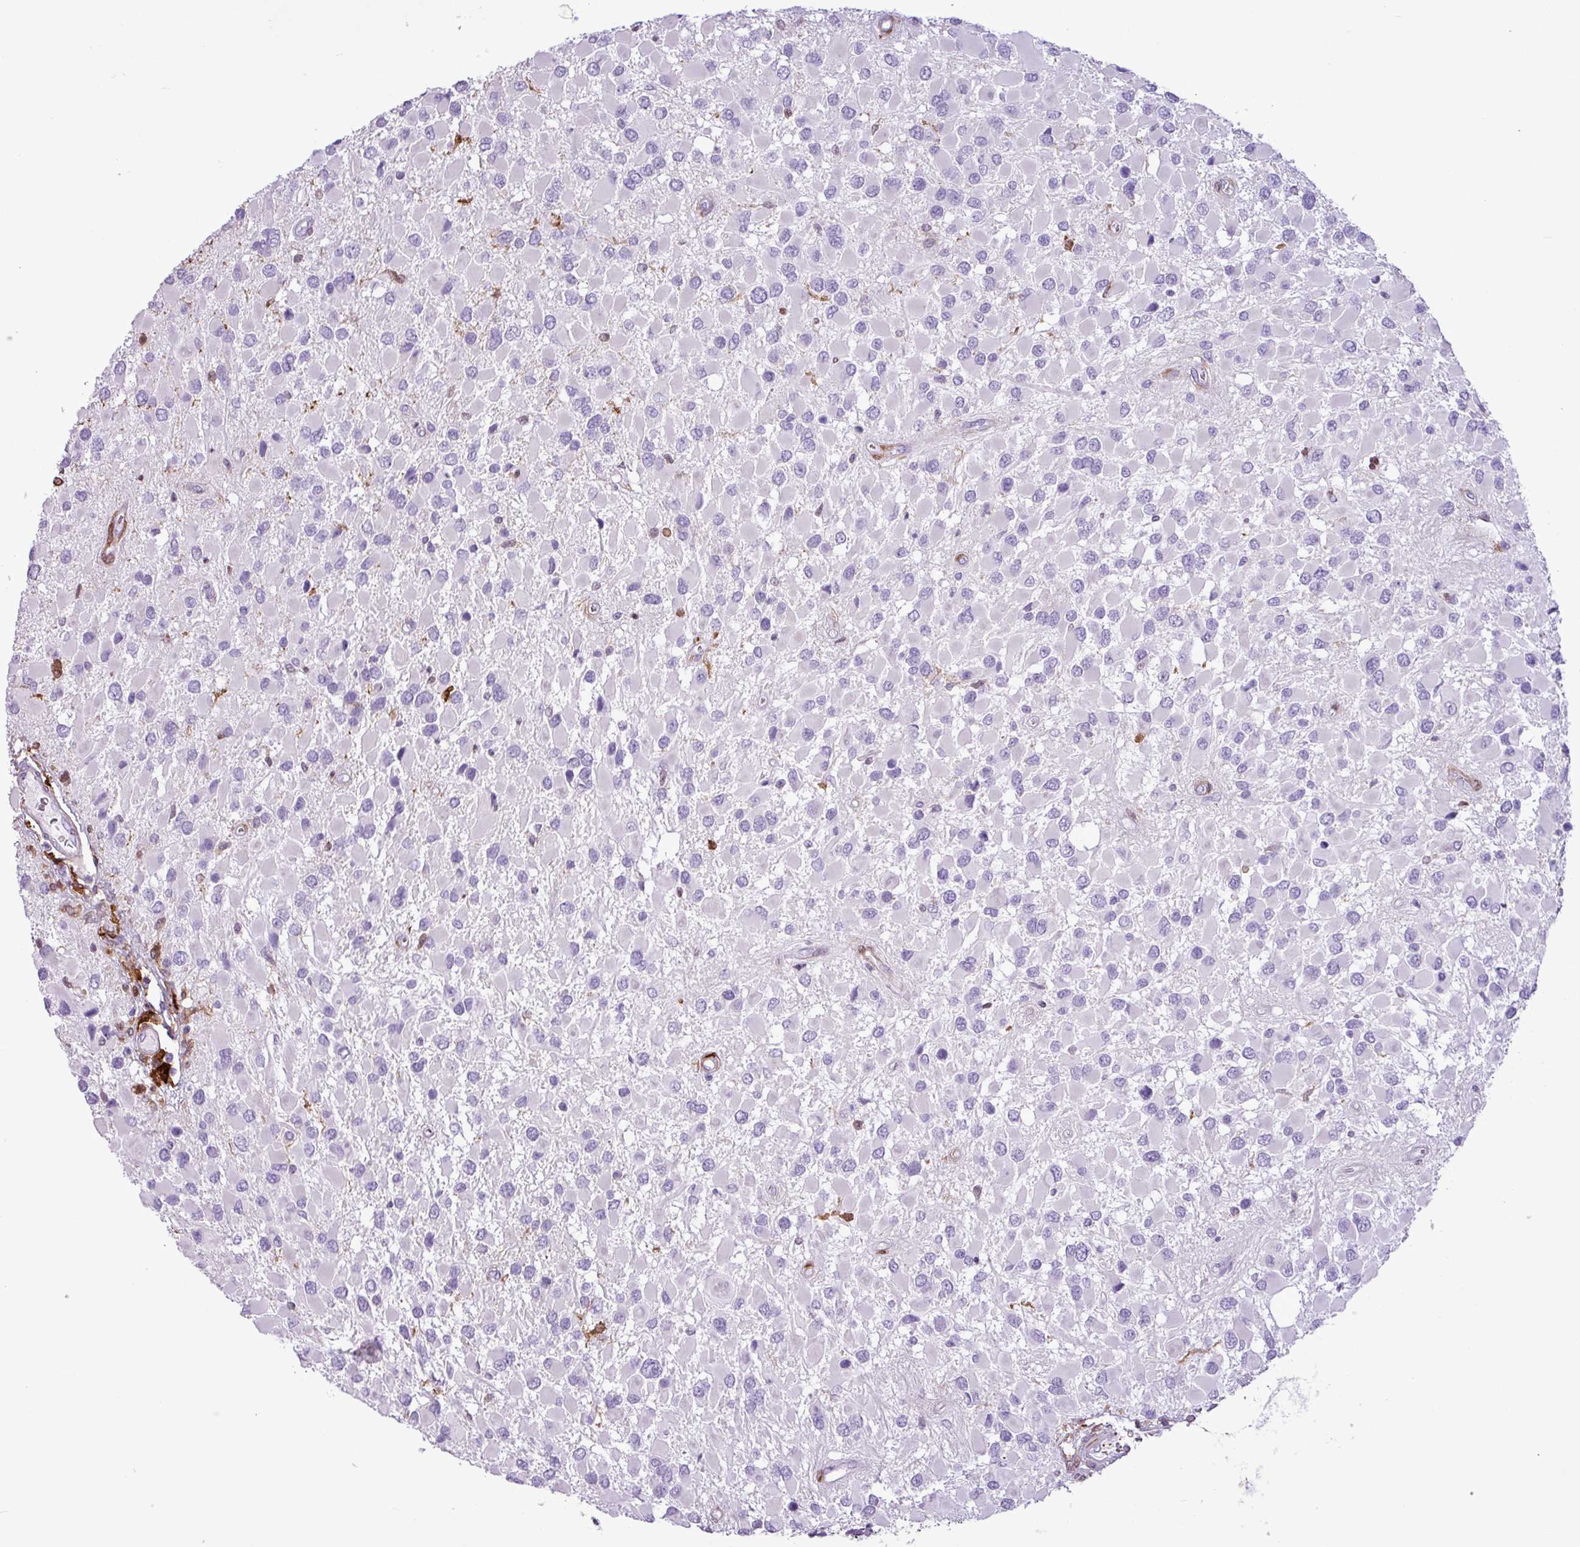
{"staining": {"intensity": "negative", "quantity": "none", "location": "none"}, "tissue": "glioma", "cell_type": "Tumor cells", "image_type": "cancer", "snomed": [{"axis": "morphology", "description": "Glioma, malignant, High grade"}, {"axis": "topography", "description": "Brain"}], "caption": "Immunohistochemistry (IHC) image of human malignant glioma (high-grade) stained for a protein (brown), which demonstrates no expression in tumor cells.", "gene": "TMEM200C", "patient": {"sex": "male", "age": 53}}